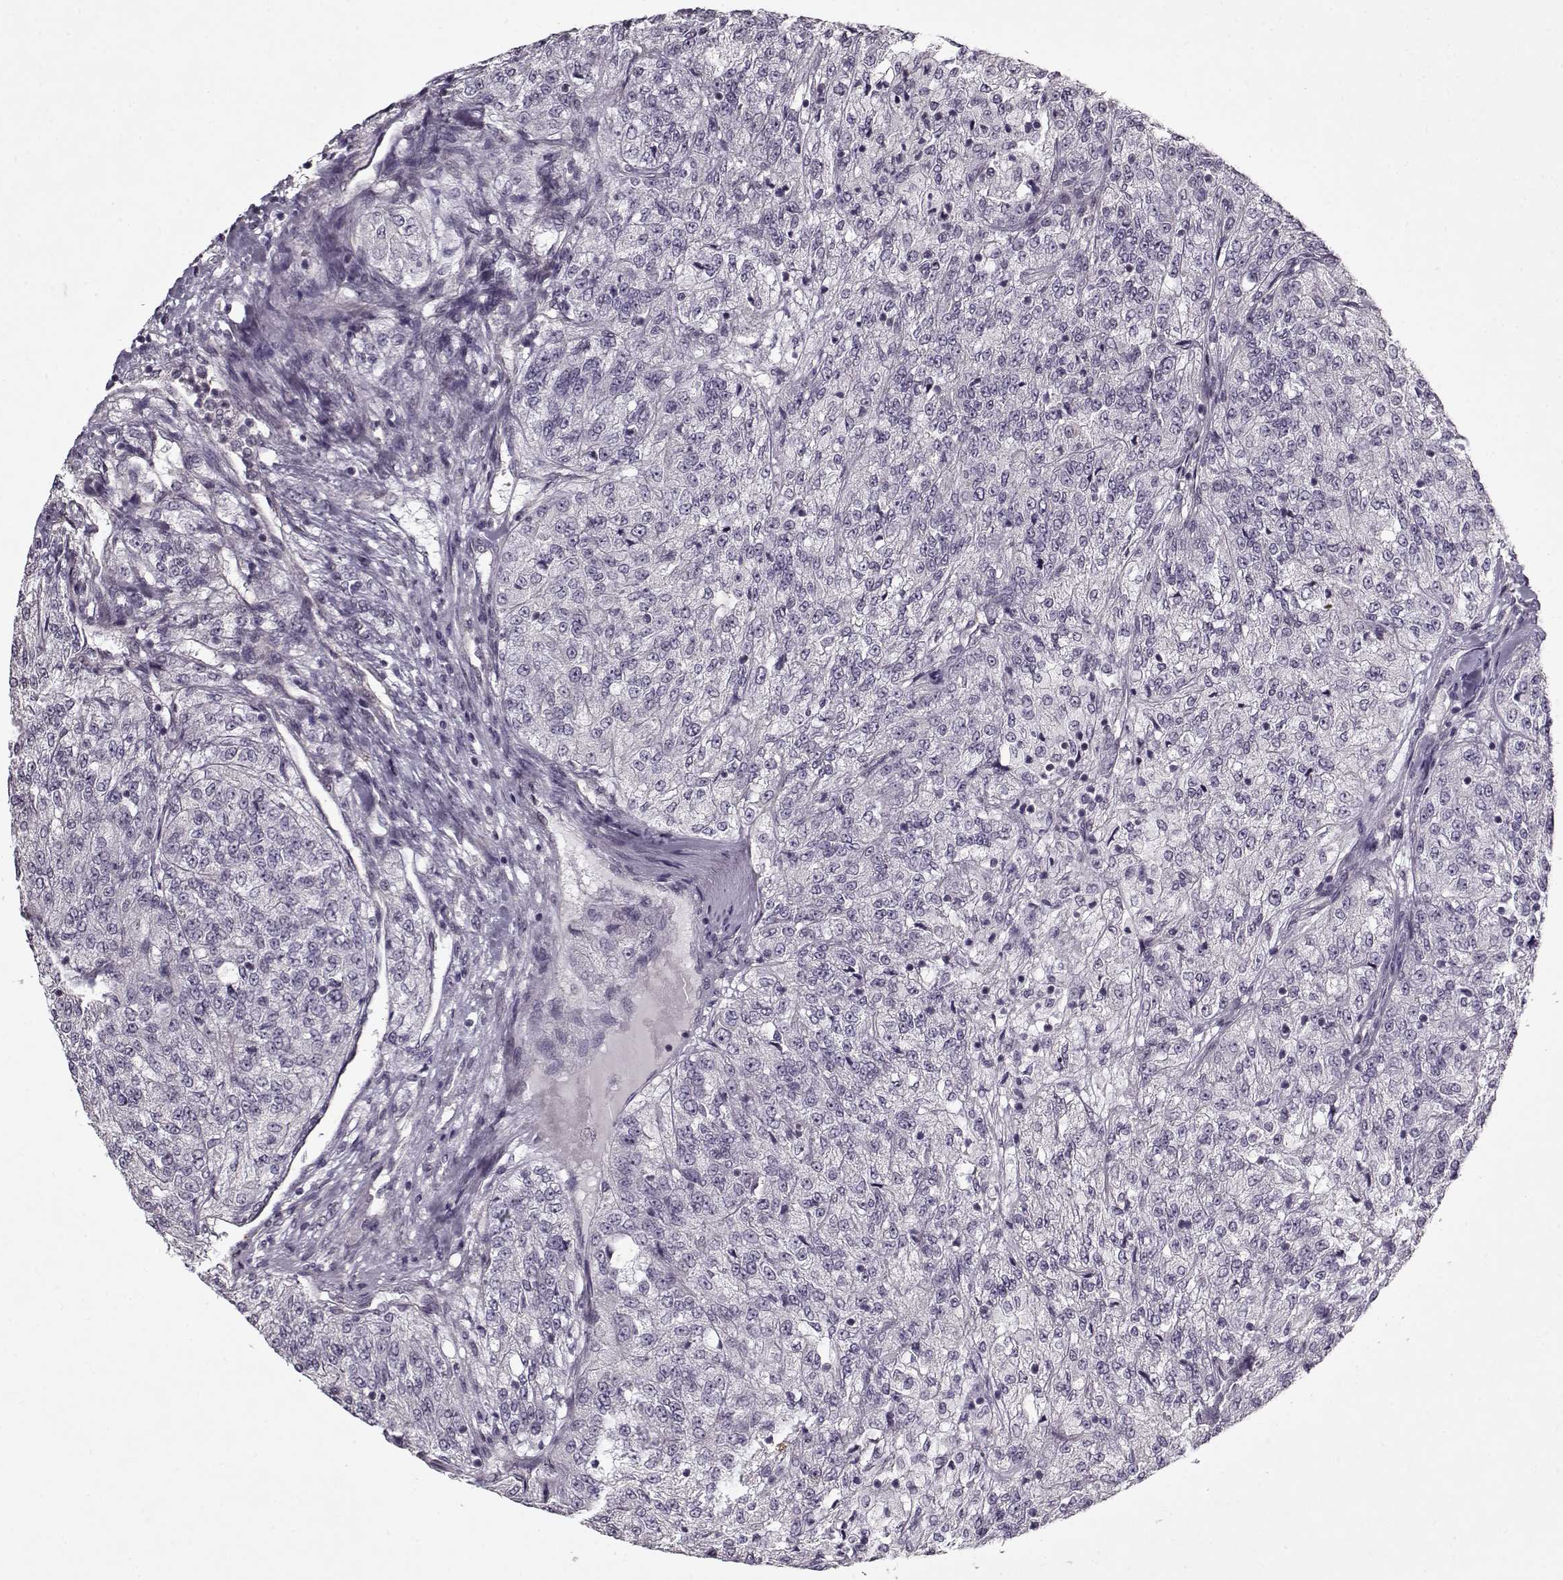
{"staining": {"intensity": "negative", "quantity": "none", "location": "none"}, "tissue": "renal cancer", "cell_type": "Tumor cells", "image_type": "cancer", "snomed": [{"axis": "morphology", "description": "Adenocarcinoma, NOS"}, {"axis": "topography", "description": "Kidney"}], "caption": "This is an immunohistochemistry (IHC) photomicrograph of human renal cancer (adenocarcinoma). There is no positivity in tumor cells.", "gene": "KRT9", "patient": {"sex": "female", "age": 63}}